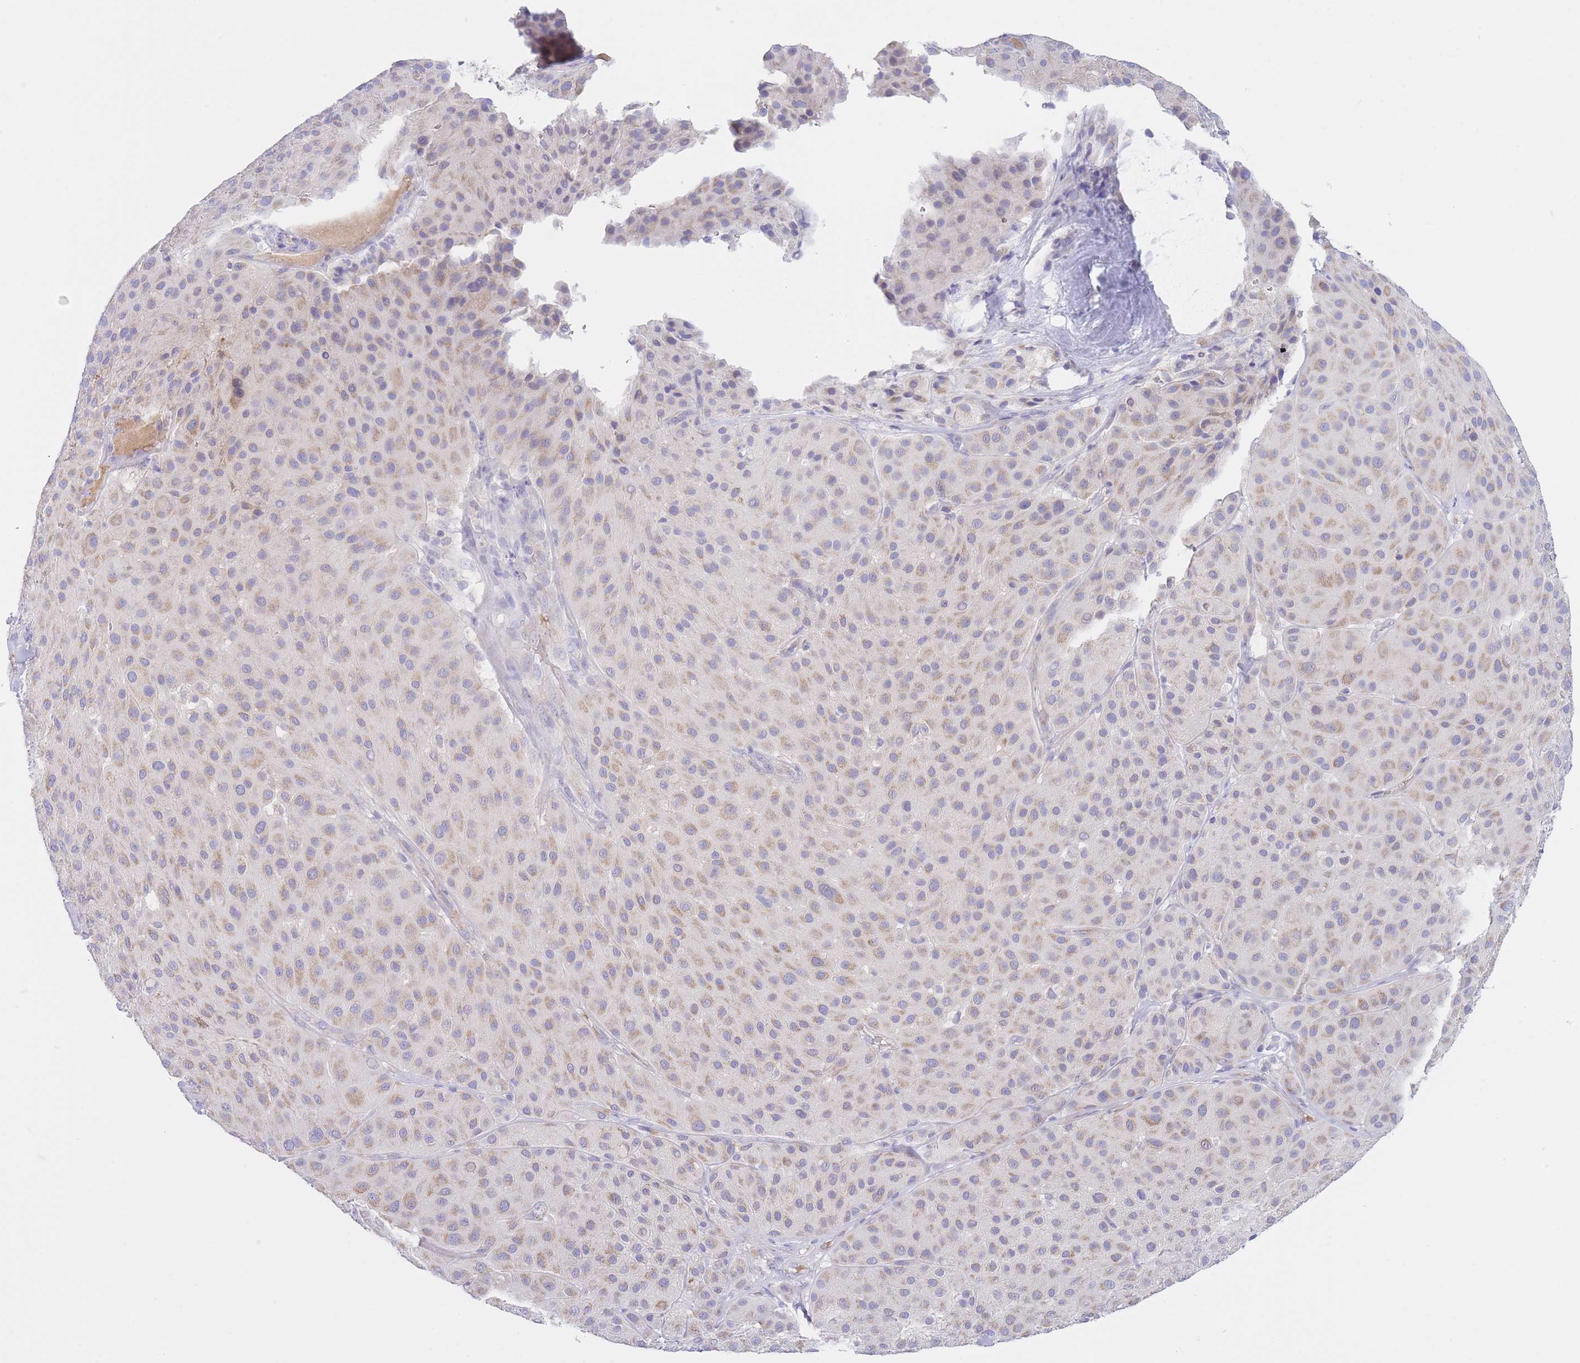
{"staining": {"intensity": "weak", "quantity": ">75%", "location": "cytoplasmic/membranous"}, "tissue": "melanoma", "cell_type": "Tumor cells", "image_type": "cancer", "snomed": [{"axis": "morphology", "description": "Malignant melanoma, Metastatic site"}, {"axis": "topography", "description": "Smooth muscle"}], "caption": "DAB (3,3'-diaminobenzidine) immunohistochemical staining of human malignant melanoma (metastatic site) displays weak cytoplasmic/membranous protein expression in approximately >75% of tumor cells. (brown staining indicates protein expression, while blue staining denotes nuclei).", "gene": "NANP", "patient": {"sex": "male", "age": 41}}